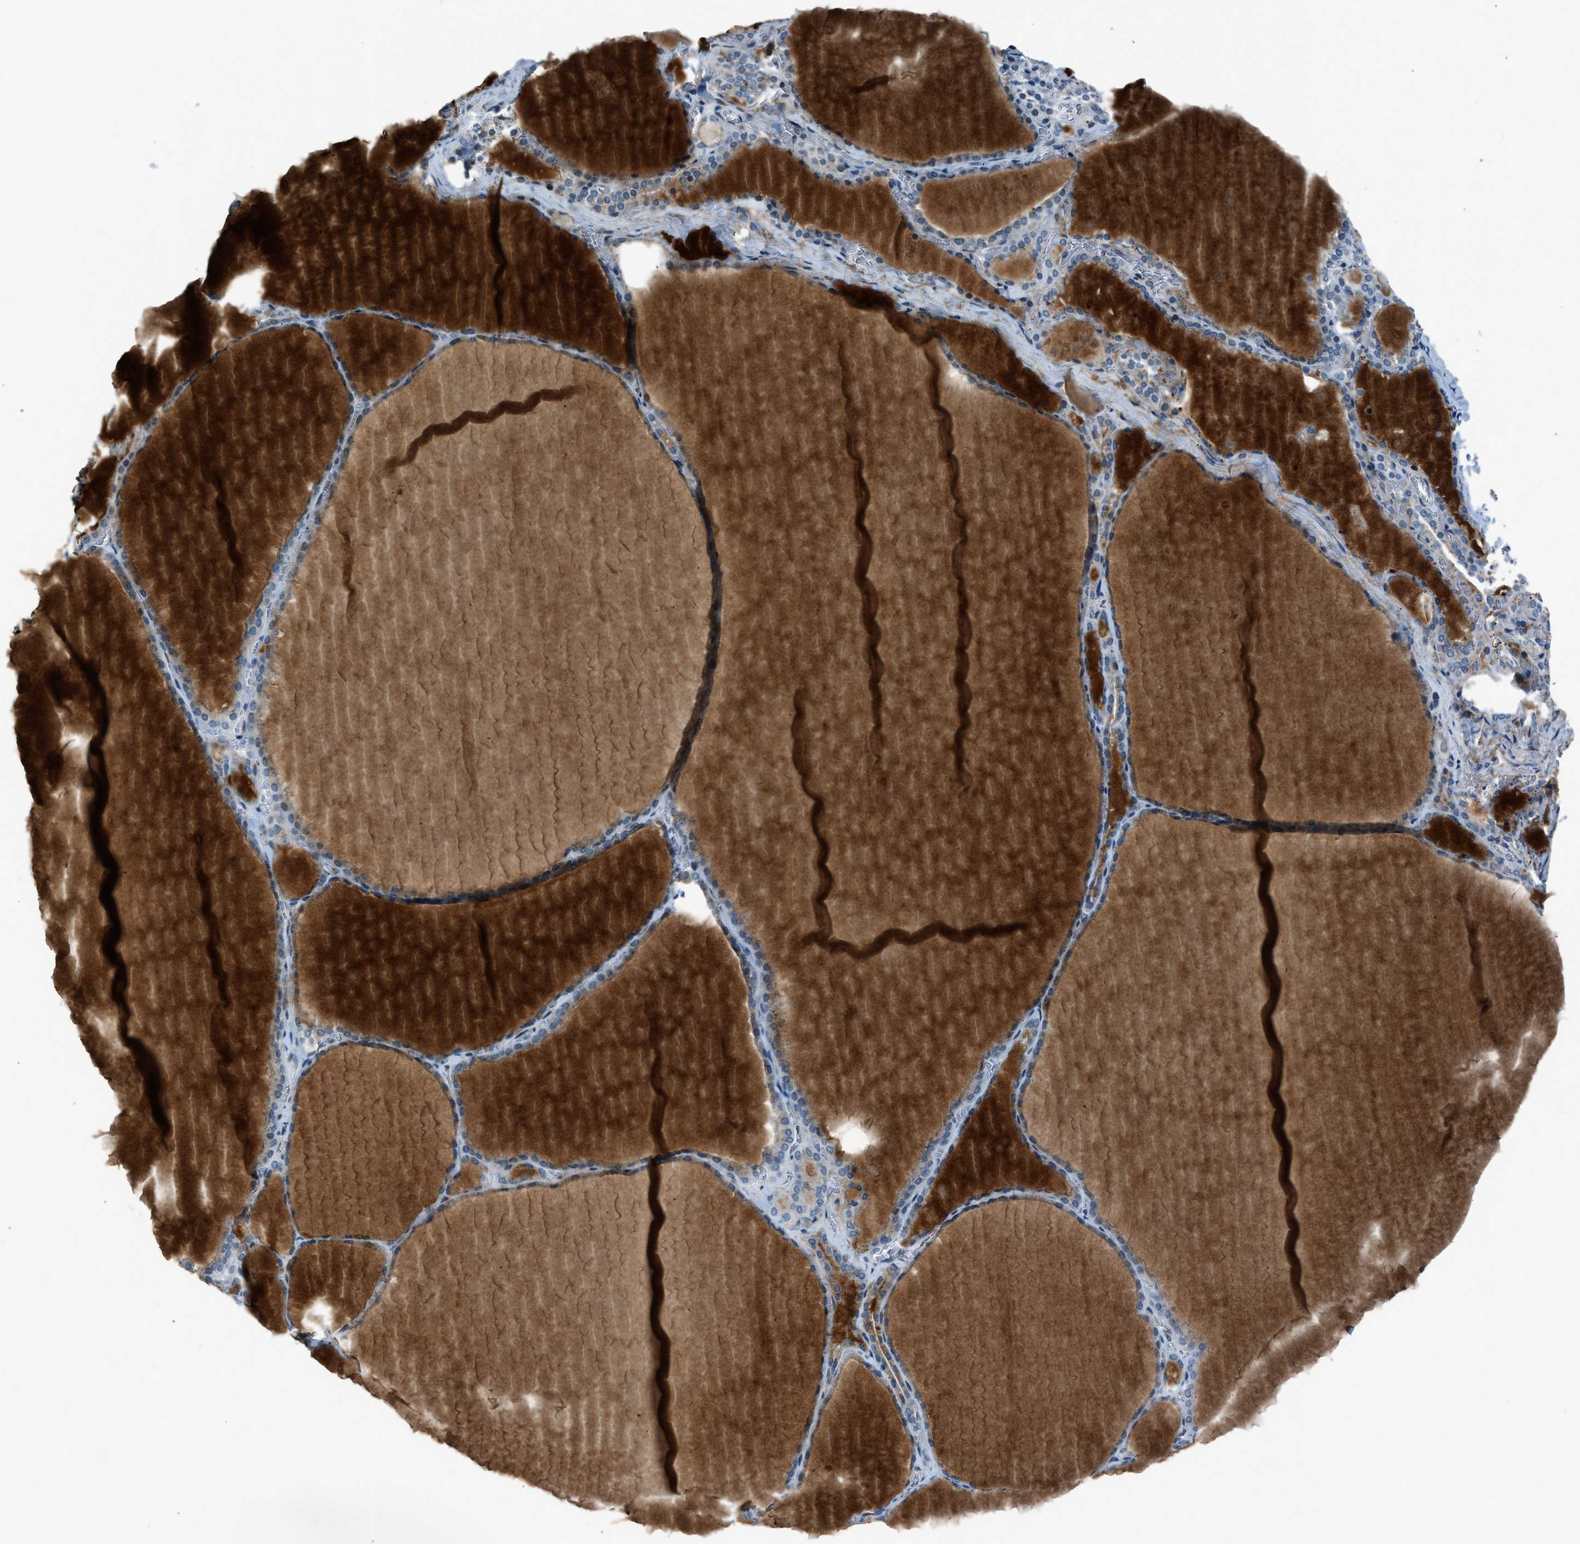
{"staining": {"intensity": "moderate", "quantity": "25%-75%", "location": "cytoplasmic/membranous"}, "tissue": "thyroid gland", "cell_type": "Glandular cells", "image_type": "normal", "snomed": [{"axis": "morphology", "description": "Normal tissue, NOS"}, {"axis": "topography", "description": "Thyroid gland"}], "caption": "IHC of benign thyroid gland exhibits medium levels of moderate cytoplasmic/membranous positivity in approximately 25%-75% of glandular cells.", "gene": "RNF41", "patient": {"sex": "male", "age": 56}}